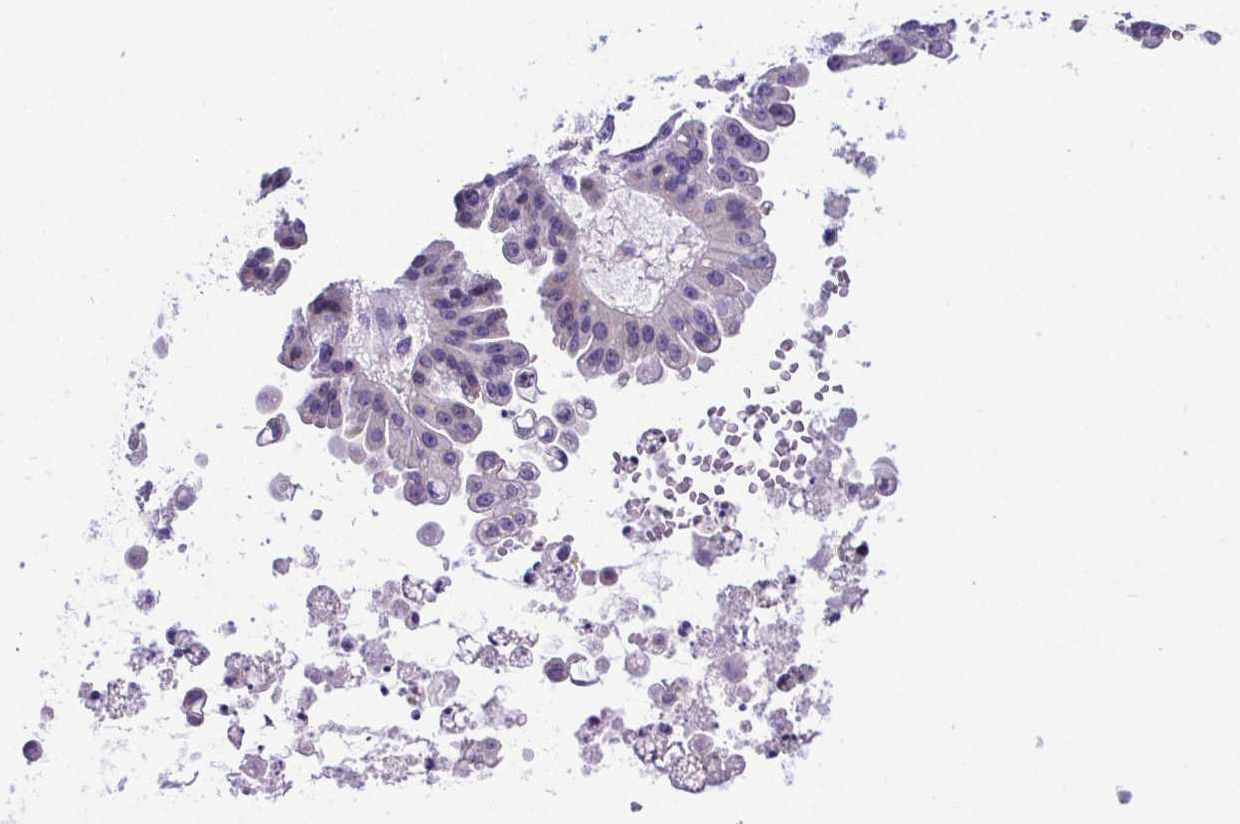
{"staining": {"intensity": "weak", "quantity": ">75%", "location": "cytoplasmic/membranous"}, "tissue": "ovarian cancer", "cell_type": "Tumor cells", "image_type": "cancer", "snomed": [{"axis": "morphology", "description": "Cystadenocarcinoma, serous, NOS"}, {"axis": "topography", "description": "Ovary"}], "caption": "Ovarian cancer (serous cystadenocarcinoma) tissue shows weak cytoplasmic/membranous expression in about >75% of tumor cells", "gene": "RPL6", "patient": {"sex": "female", "age": 56}}